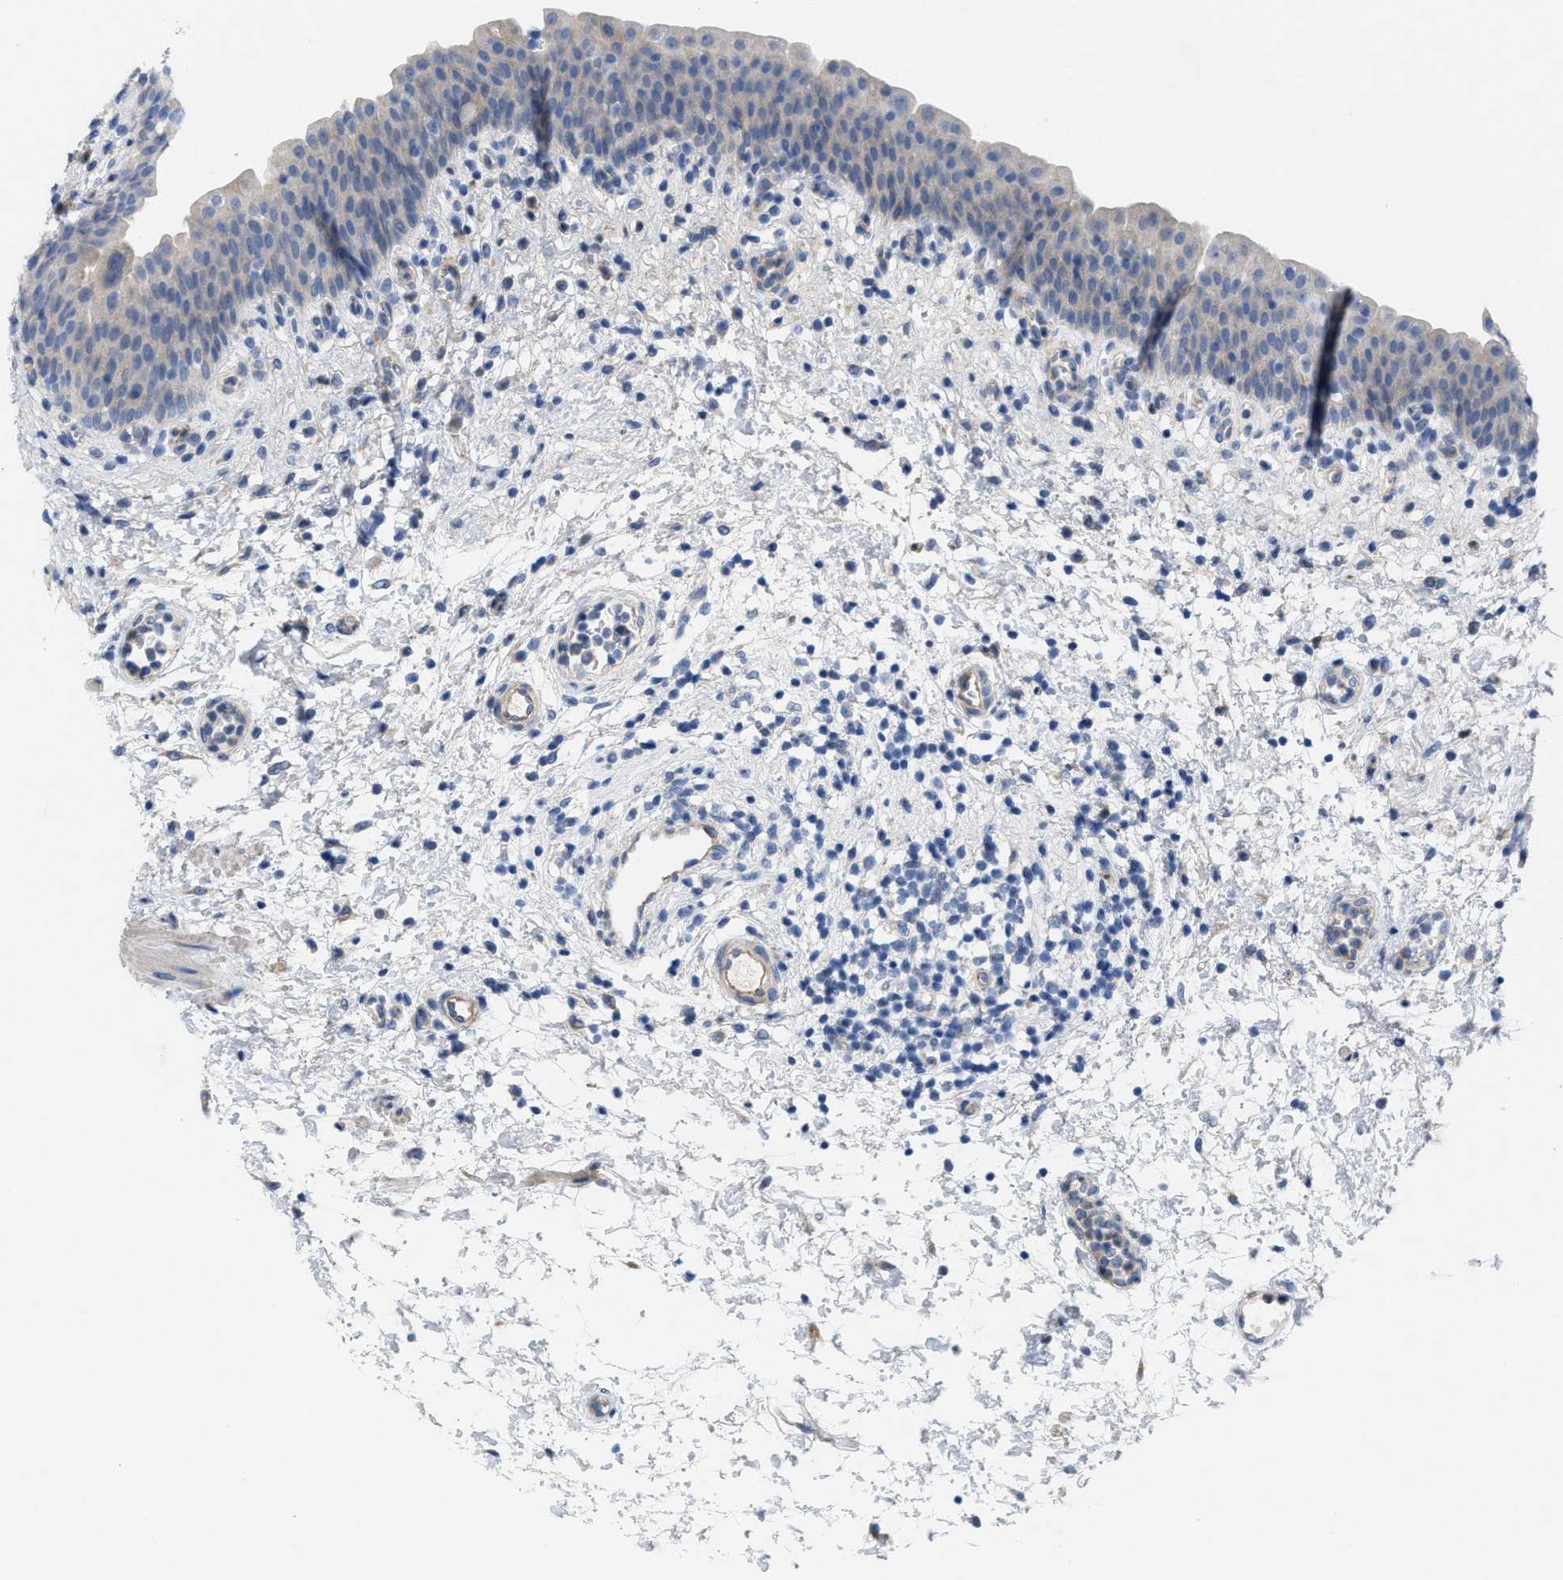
{"staining": {"intensity": "negative", "quantity": "none", "location": "none"}, "tissue": "urinary bladder", "cell_type": "Urothelial cells", "image_type": "normal", "snomed": [{"axis": "morphology", "description": "Normal tissue, NOS"}, {"axis": "topography", "description": "Urinary bladder"}], "caption": "DAB immunohistochemical staining of unremarkable human urinary bladder demonstrates no significant staining in urothelial cells.", "gene": "CPA2", "patient": {"sex": "male", "age": 37}}